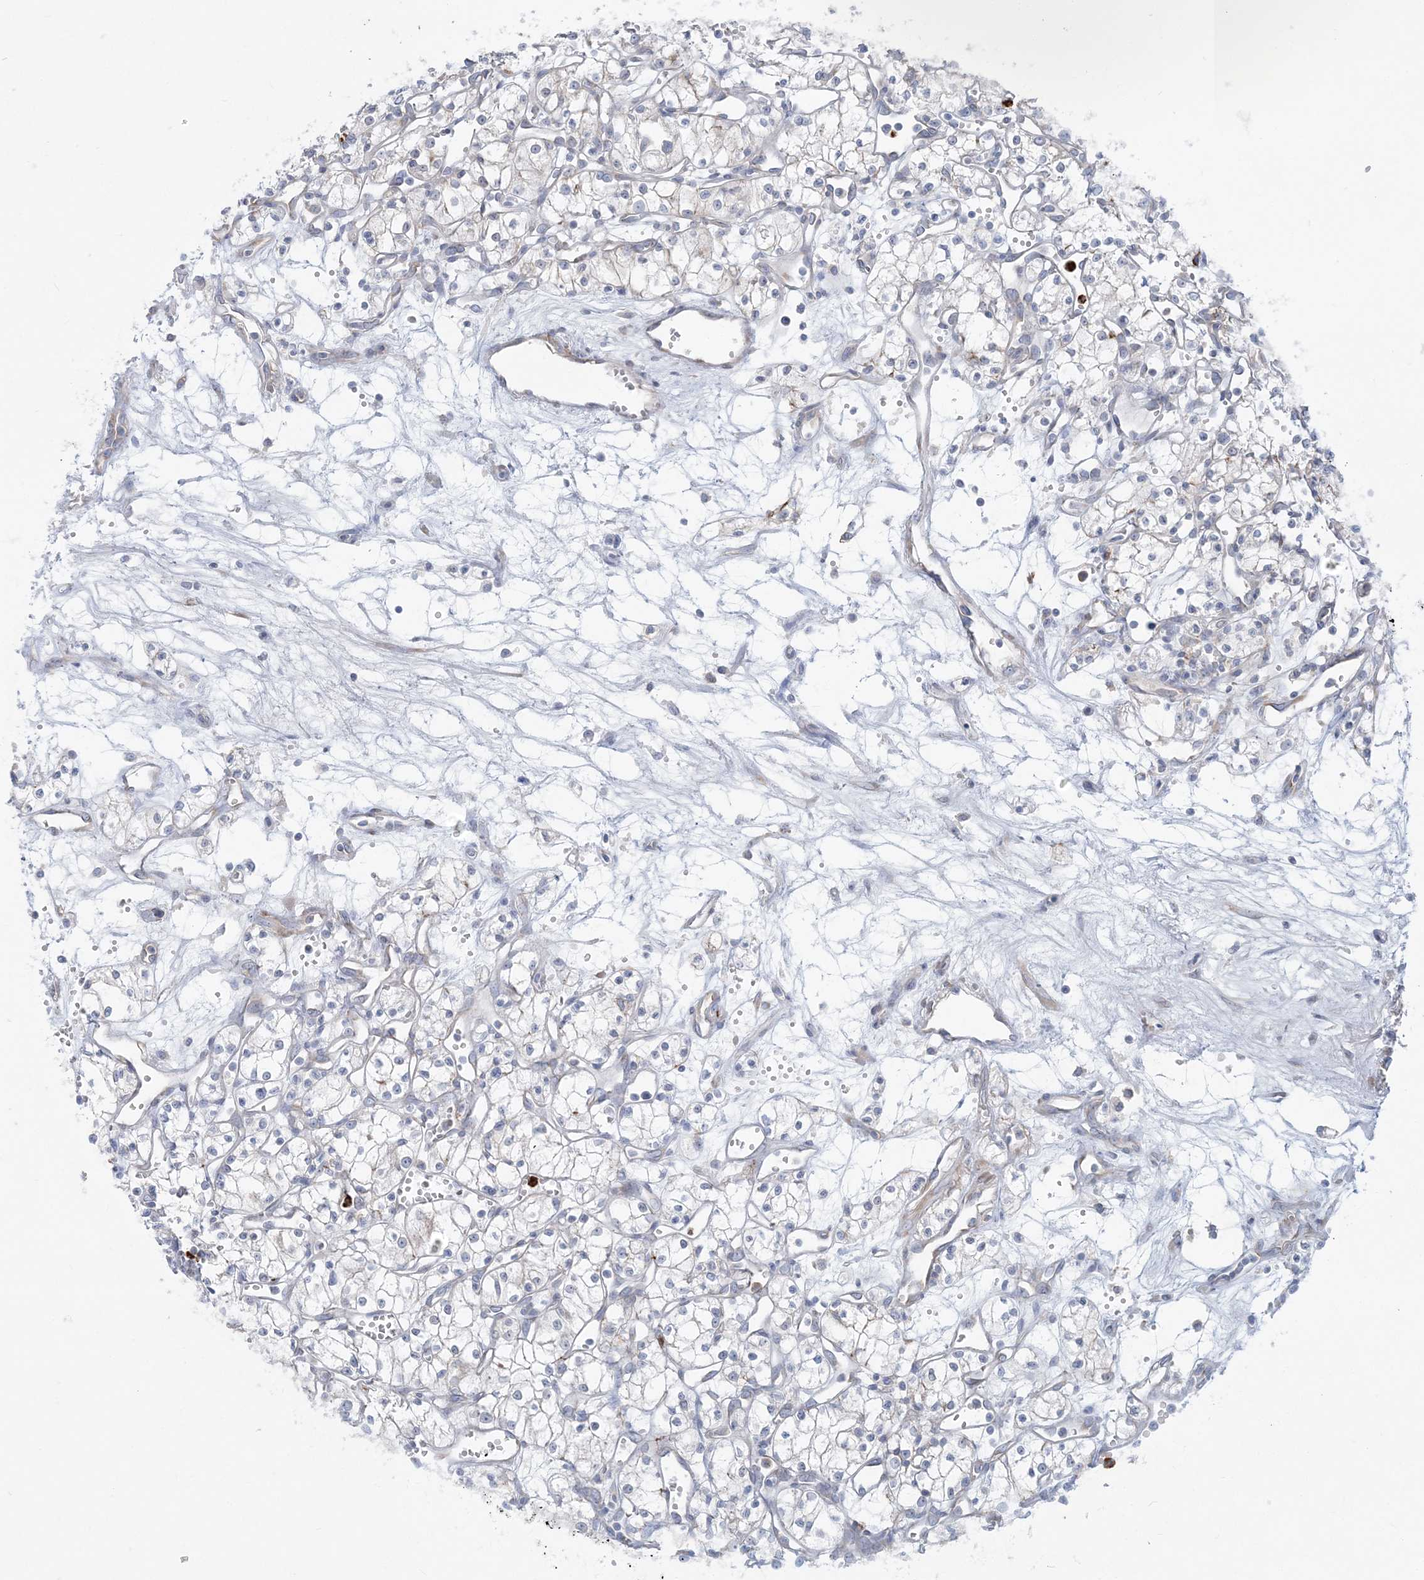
{"staining": {"intensity": "negative", "quantity": "none", "location": "none"}, "tissue": "renal cancer", "cell_type": "Tumor cells", "image_type": "cancer", "snomed": [{"axis": "morphology", "description": "Adenocarcinoma, NOS"}, {"axis": "topography", "description": "Kidney"}], "caption": "Tumor cells are negative for brown protein staining in renal adenocarcinoma.", "gene": "CCNJ", "patient": {"sex": "male", "age": 59}}